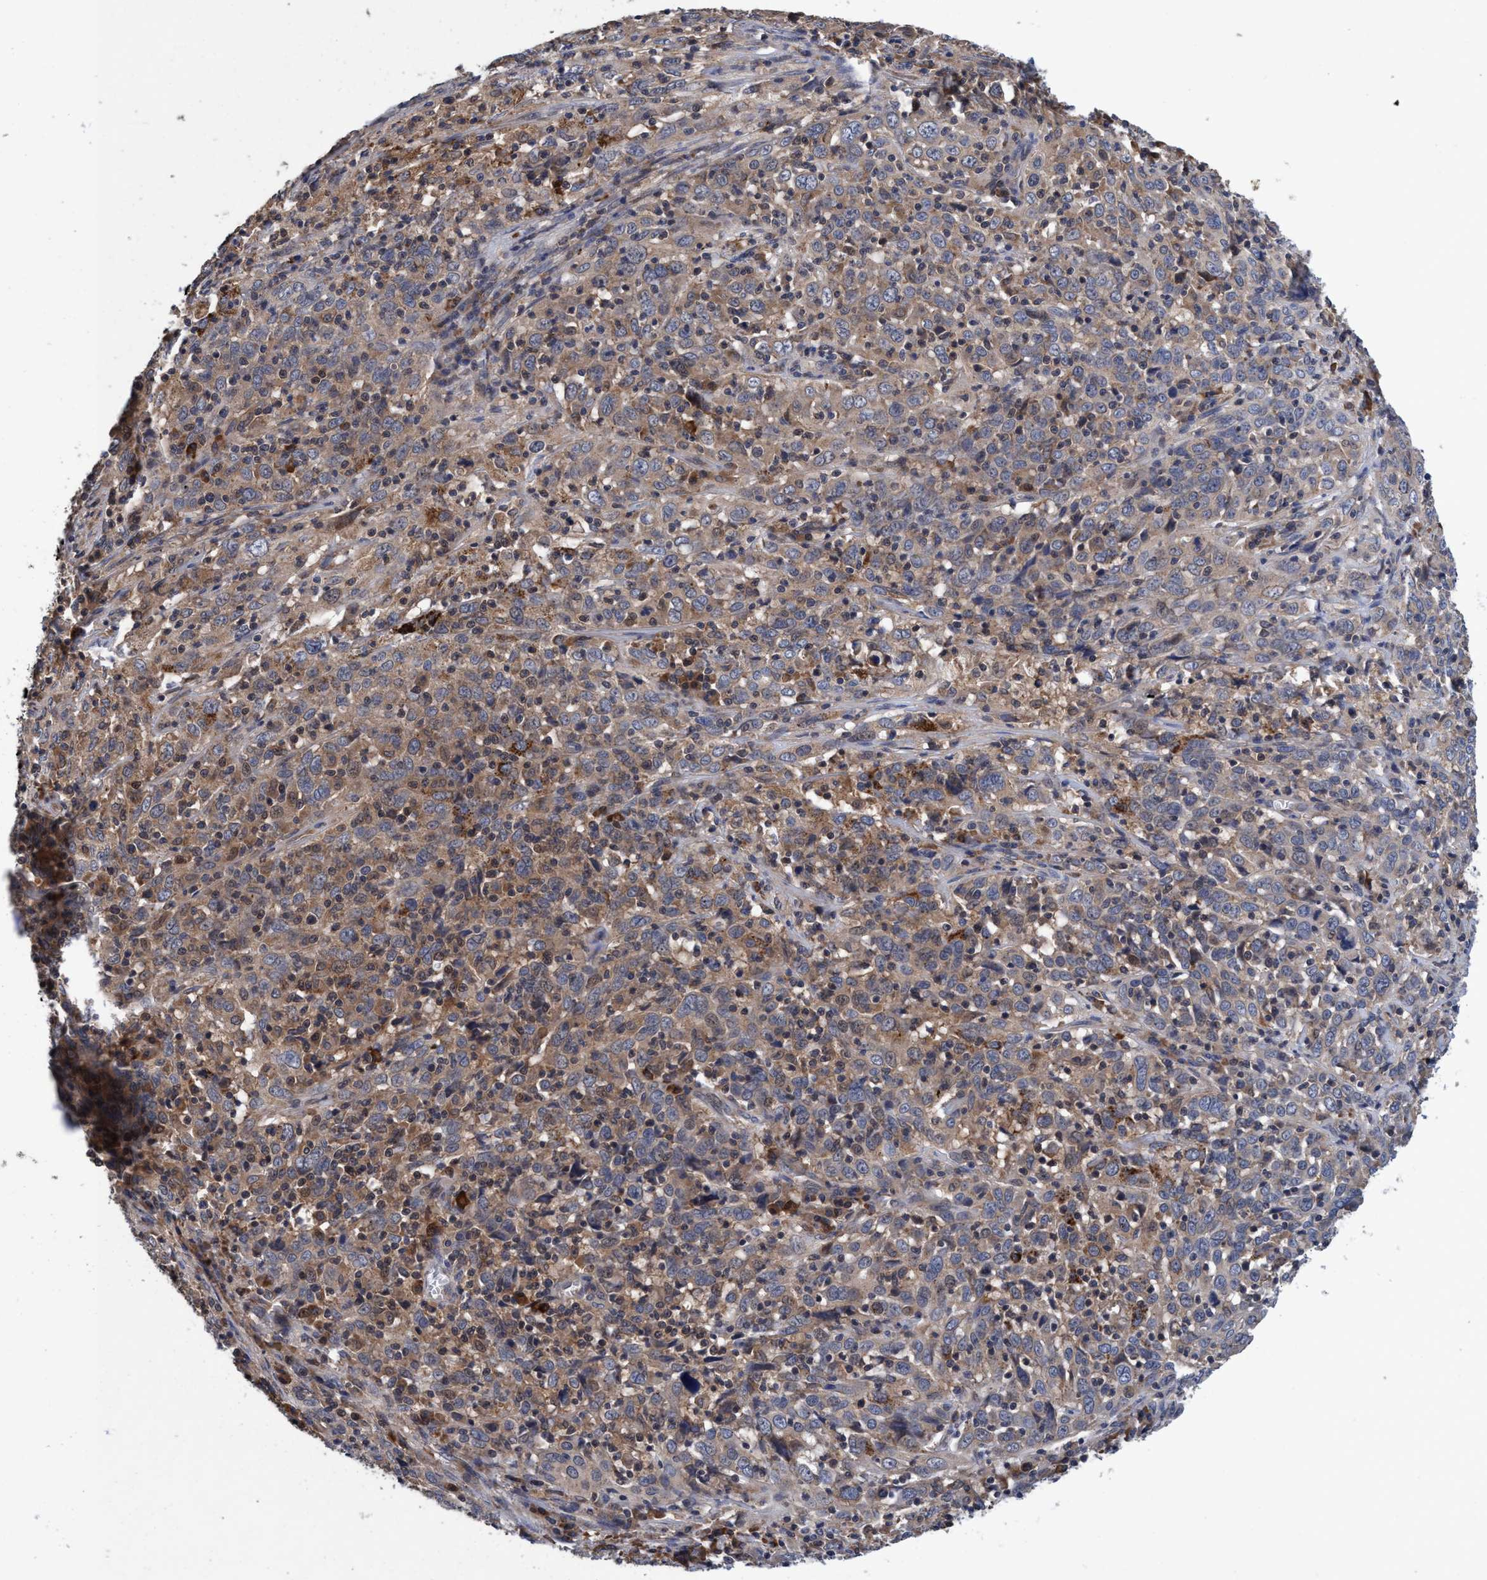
{"staining": {"intensity": "weak", "quantity": ">75%", "location": "cytoplasmic/membranous"}, "tissue": "cervical cancer", "cell_type": "Tumor cells", "image_type": "cancer", "snomed": [{"axis": "morphology", "description": "Squamous cell carcinoma, NOS"}, {"axis": "topography", "description": "Cervix"}], "caption": "There is low levels of weak cytoplasmic/membranous expression in tumor cells of cervical cancer, as demonstrated by immunohistochemical staining (brown color).", "gene": "CALCOCO2", "patient": {"sex": "female", "age": 46}}